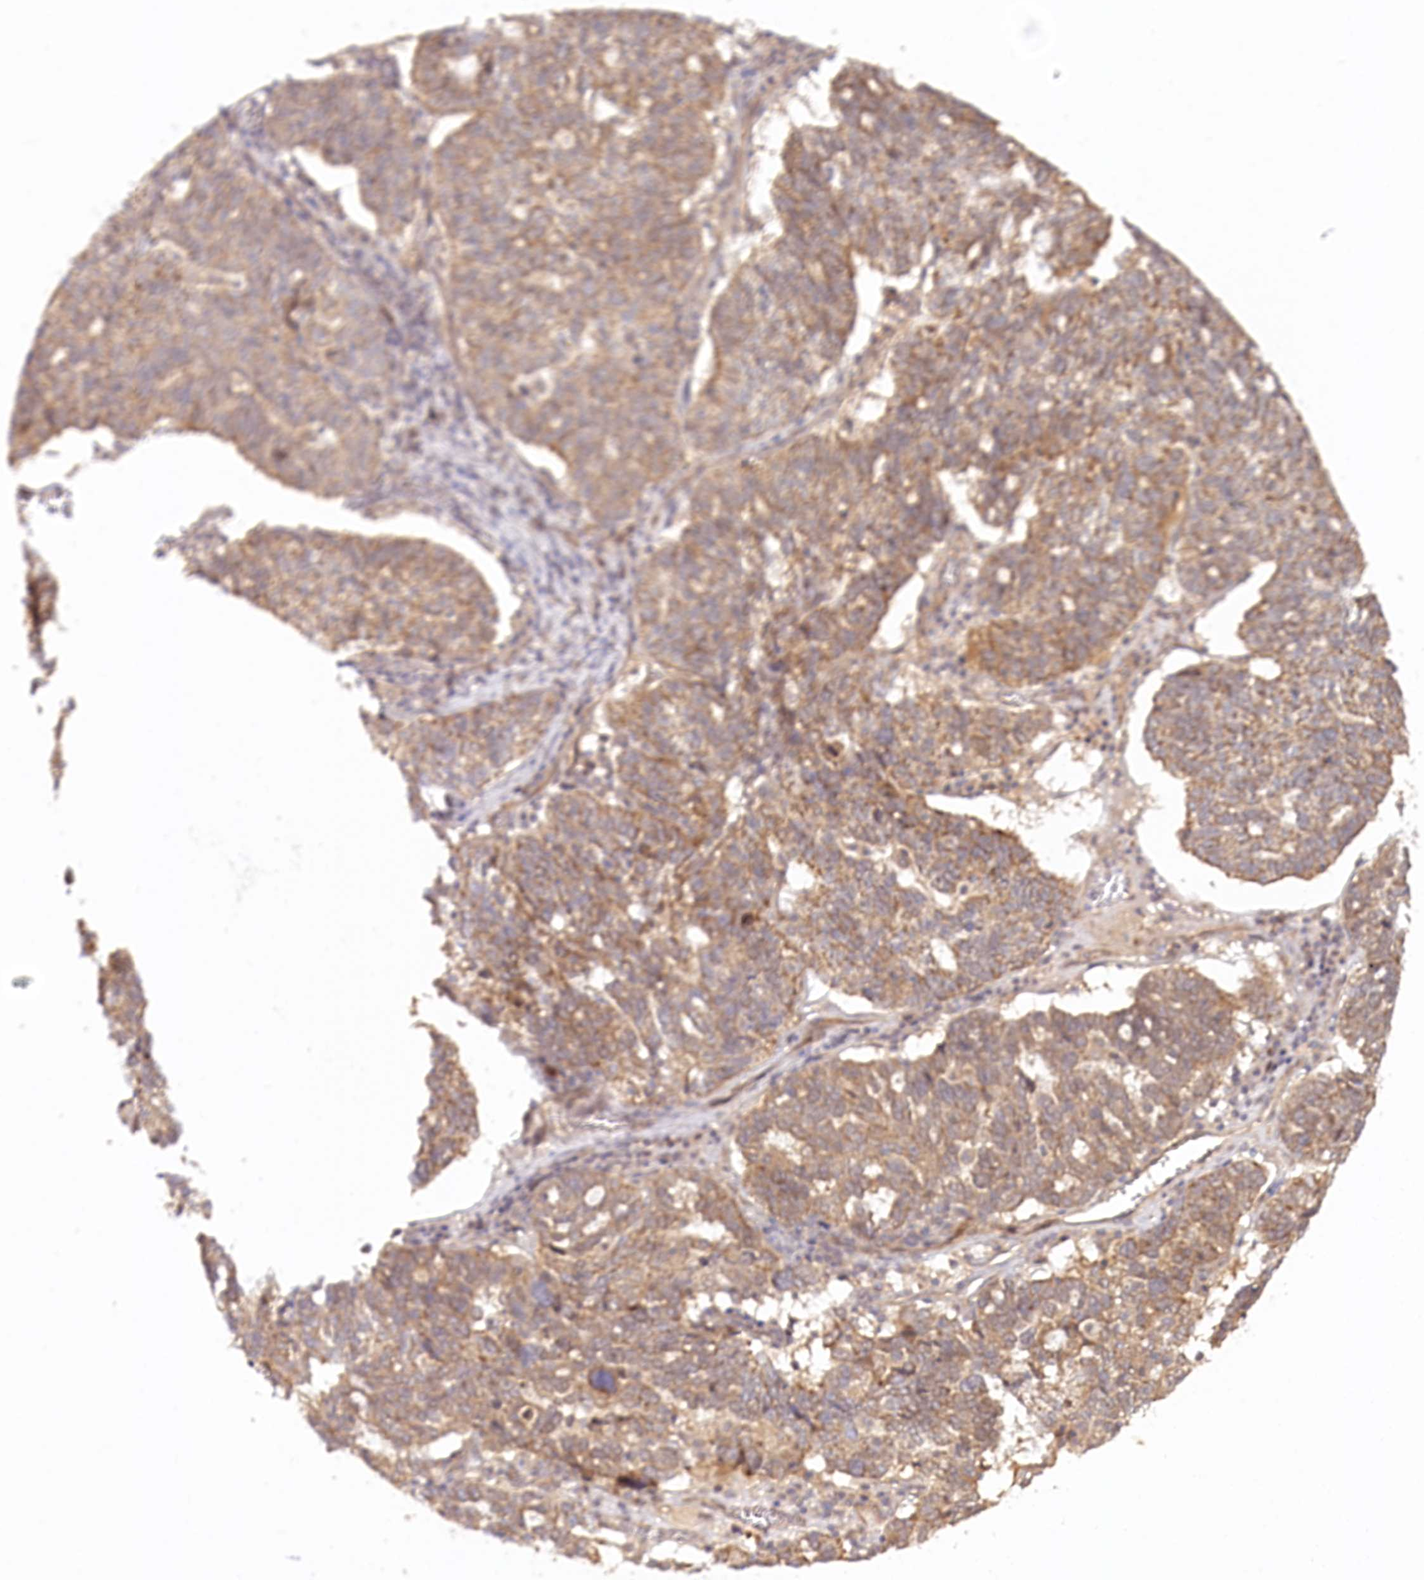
{"staining": {"intensity": "moderate", "quantity": ">75%", "location": "cytoplasmic/membranous"}, "tissue": "ovarian cancer", "cell_type": "Tumor cells", "image_type": "cancer", "snomed": [{"axis": "morphology", "description": "Cystadenocarcinoma, serous, NOS"}, {"axis": "topography", "description": "Ovary"}], "caption": "A high-resolution histopathology image shows immunohistochemistry staining of ovarian cancer (serous cystadenocarcinoma), which reveals moderate cytoplasmic/membranous expression in about >75% of tumor cells.", "gene": "CEP70", "patient": {"sex": "female", "age": 59}}